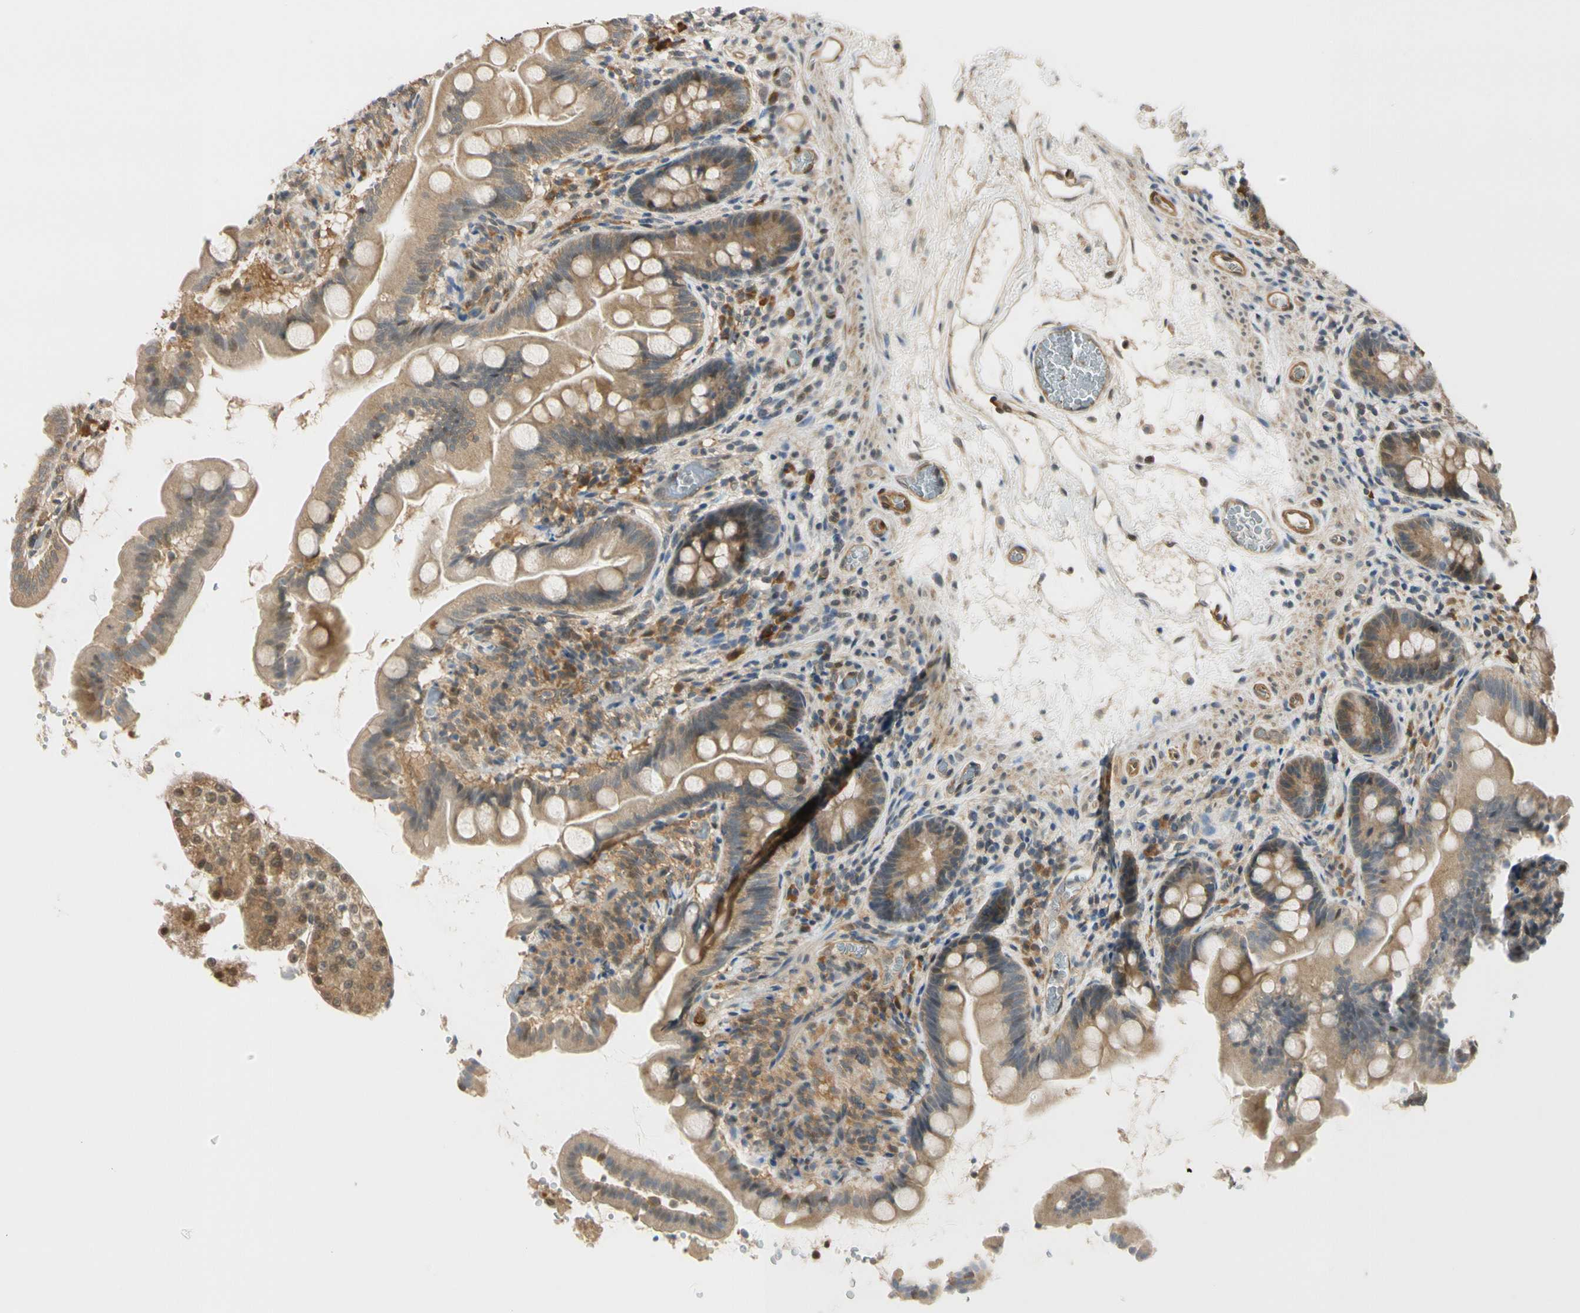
{"staining": {"intensity": "weak", "quantity": ">75%", "location": "cytoplasmic/membranous"}, "tissue": "small intestine", "cell_type": "Glandular cells", "image_type": "normal", "snomed": [{"axis": "morphology", "description": "Normal tissue, NOS"}, {"axis": "topography", "description": "Small intestine"}], "caption": "IHC image of unremarkable human small intestine stained for a protein (brown), which shows low levels of weak cytoplasmic/membranous staining in approximately >75% of glandular cells.", "gene": "RASGRF1", "patient": {"sex": "female", "age": 56}}